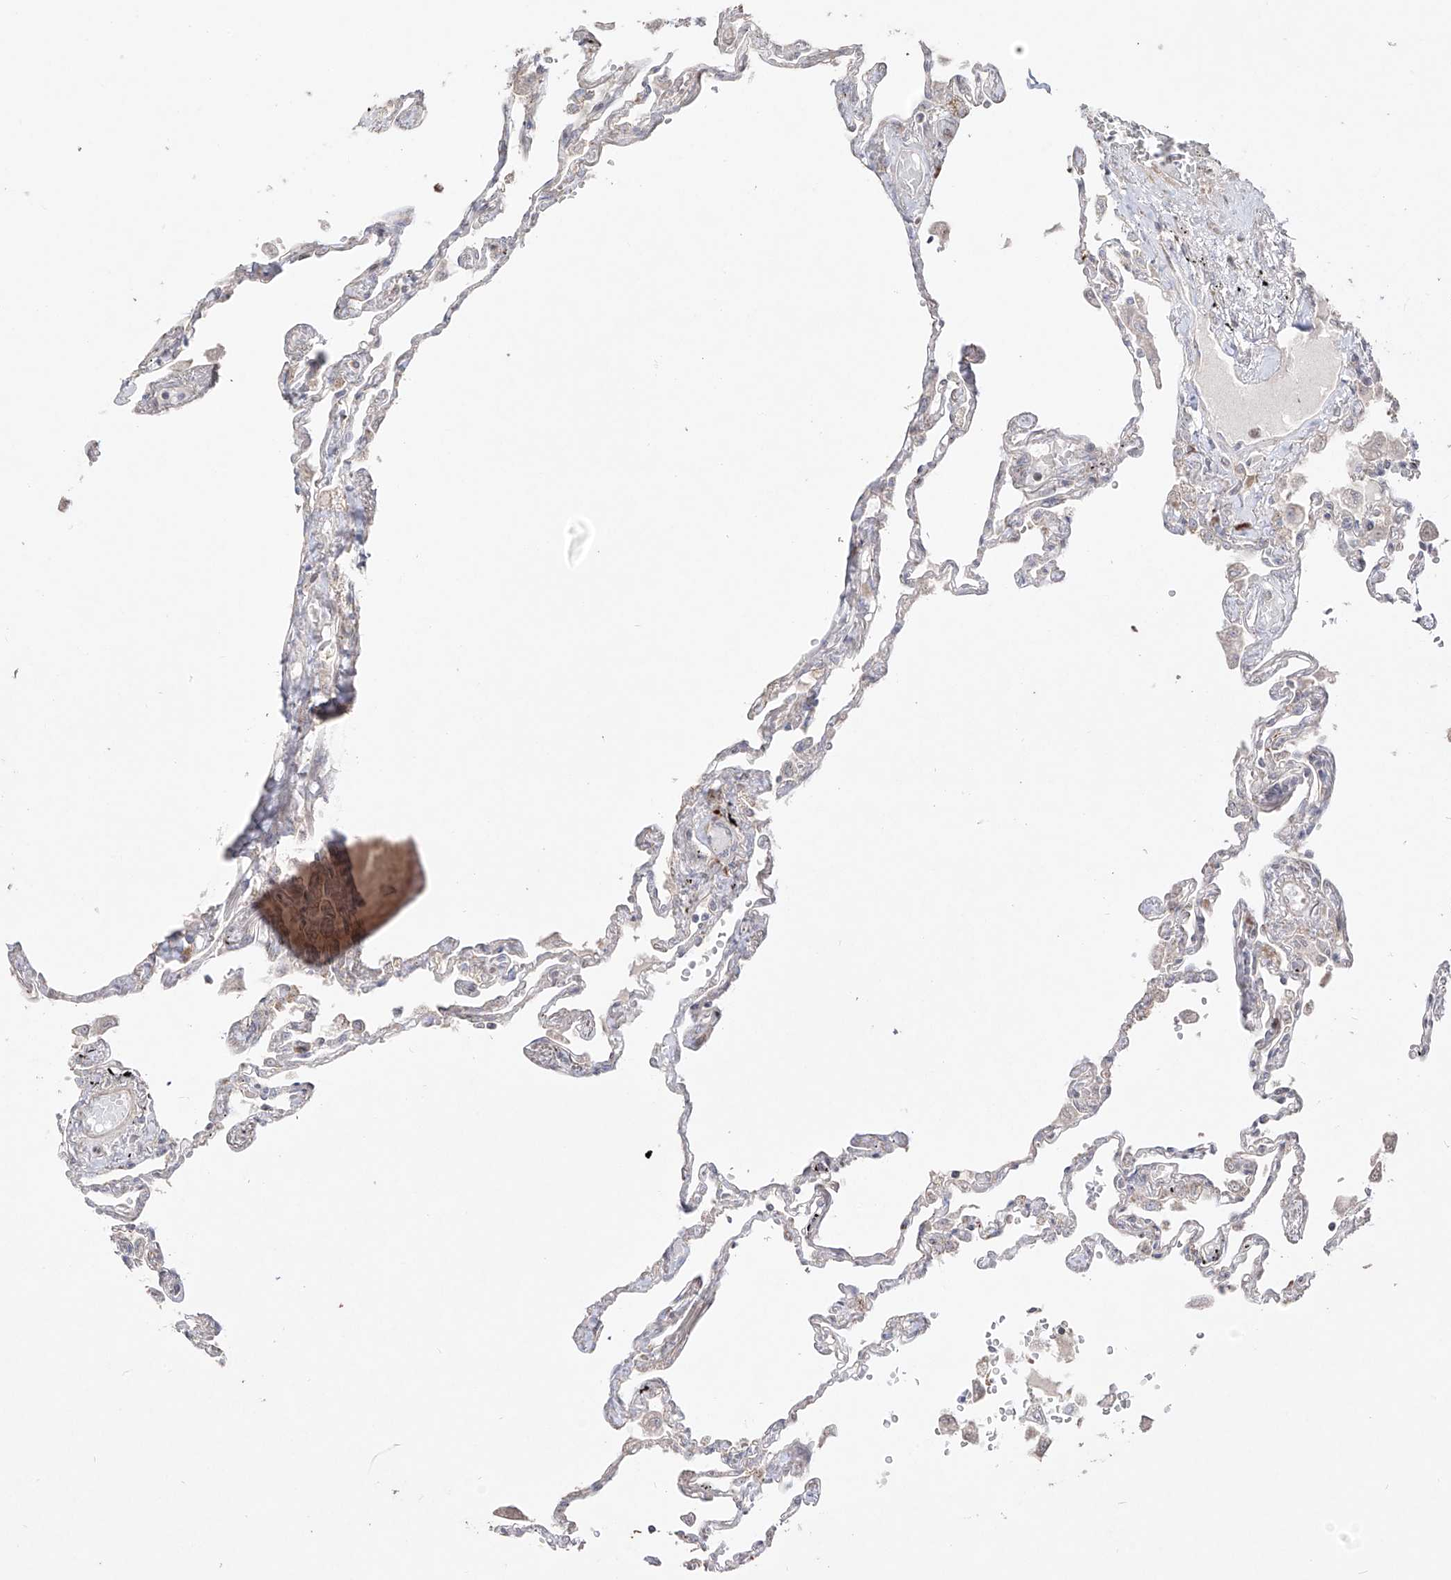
{"staining": {"intensity": "negative", "quantity": "none", "location": "none"}, "tissue": "lung", "cell_type": "Alveolar cells", "image_type": "normal", "snomed": [{"axis": "morphology", "description": "Normal tissue, NOS"}, {"axis": "topography", "description": "Lung"}], "caption": "The image shows no staining of alveolar cells in benign lung.", "gene": "YKT6", "patient": {"sex": "female", "age": 67}}